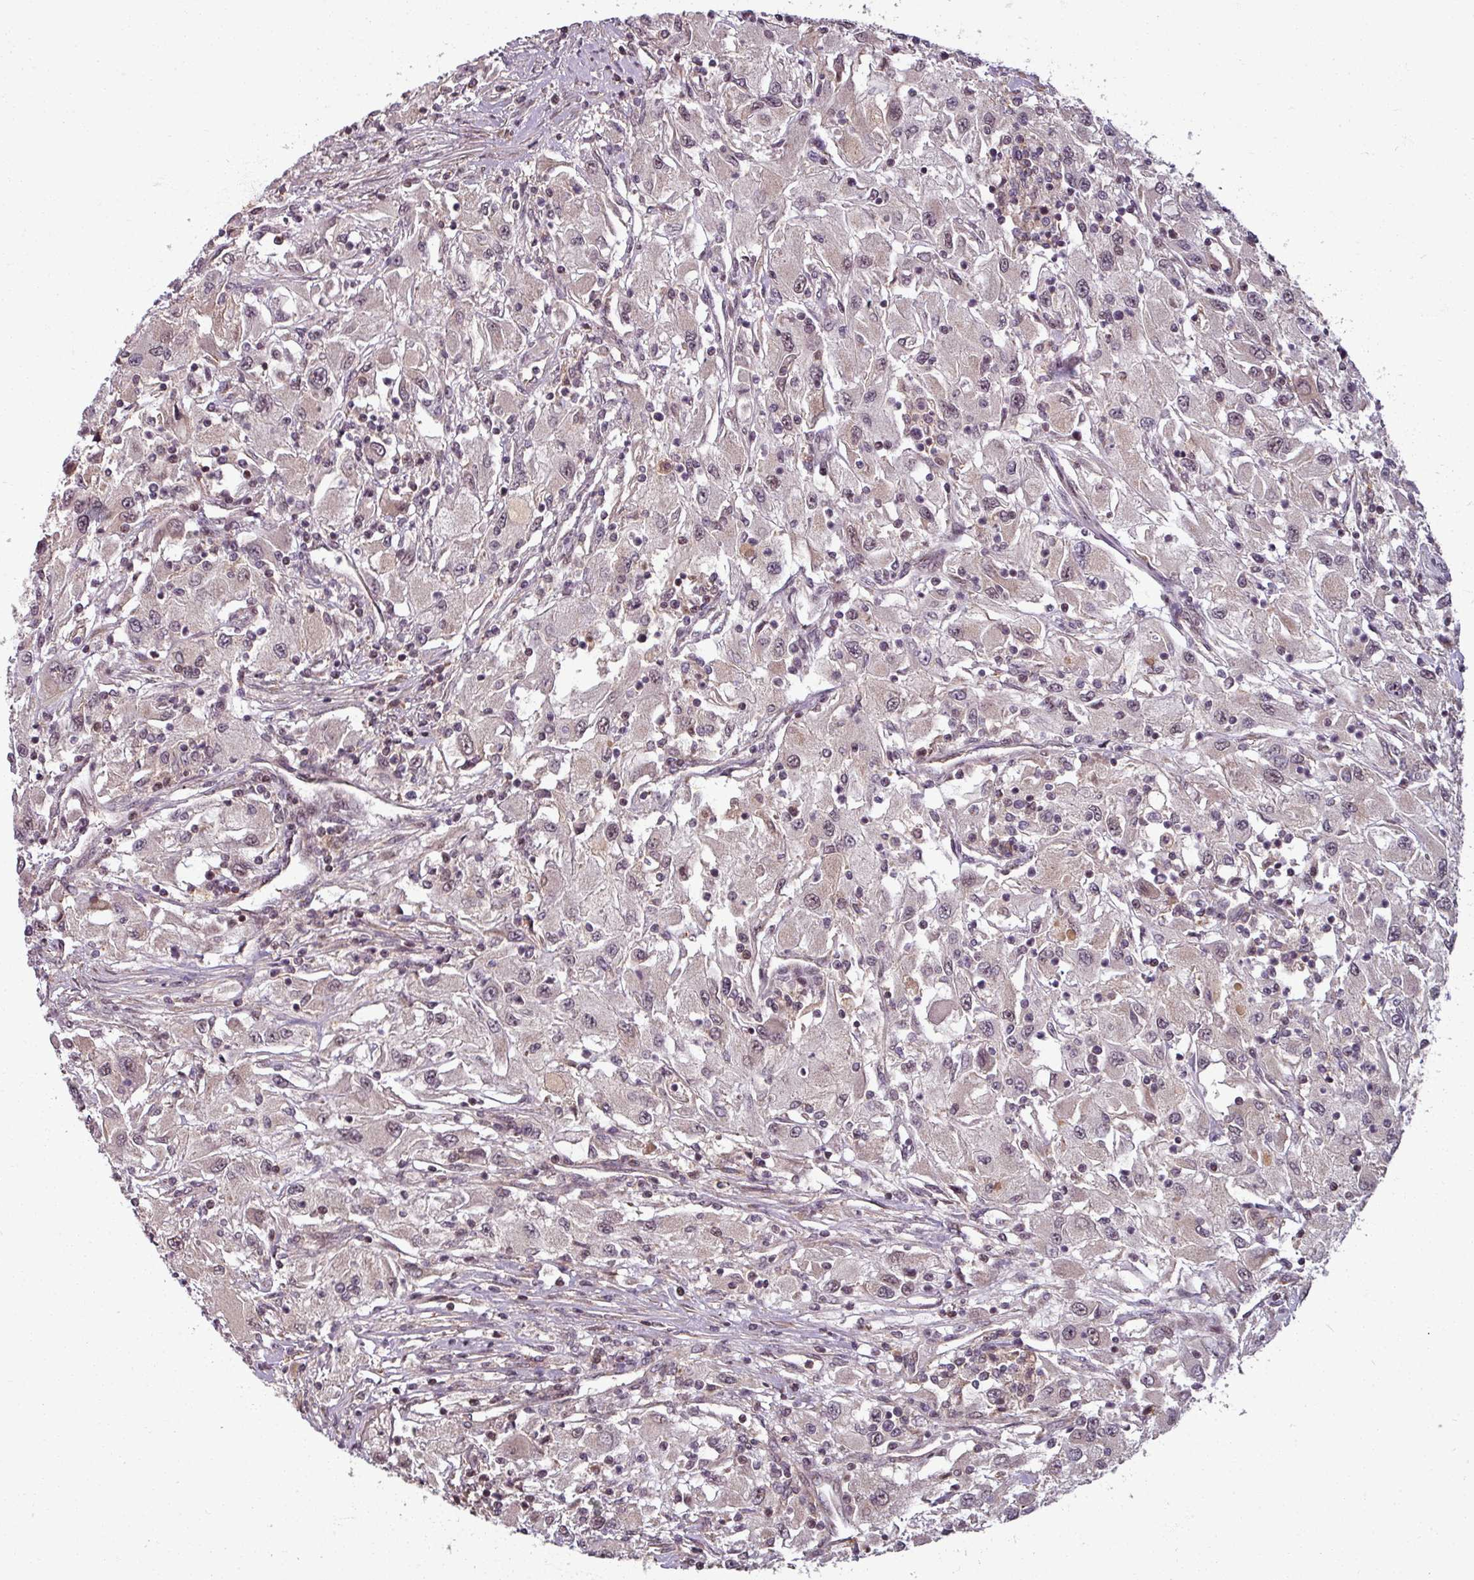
{"staining": {"intensity": "weak", "quantity": "<25%", "location": "nuclear"}, "tissue": "renal cancer", "cell_type": "Tumor cells", "image_type": "cancer", "snomed": [{"axis": "morphology", "description": "Adenocarcinoma, NOS"}, {"axis": "topography", "description": "Kidney"}], "caption": "Immunohistochemistry (IHC) photomicrograph of neoplastic tissue: human adenocarcinoma (renal) stained with DAB shows no significant protein expression in tumor cells.", "gene": "SWI5", "patient": {"sex": "female", "age": 67}}